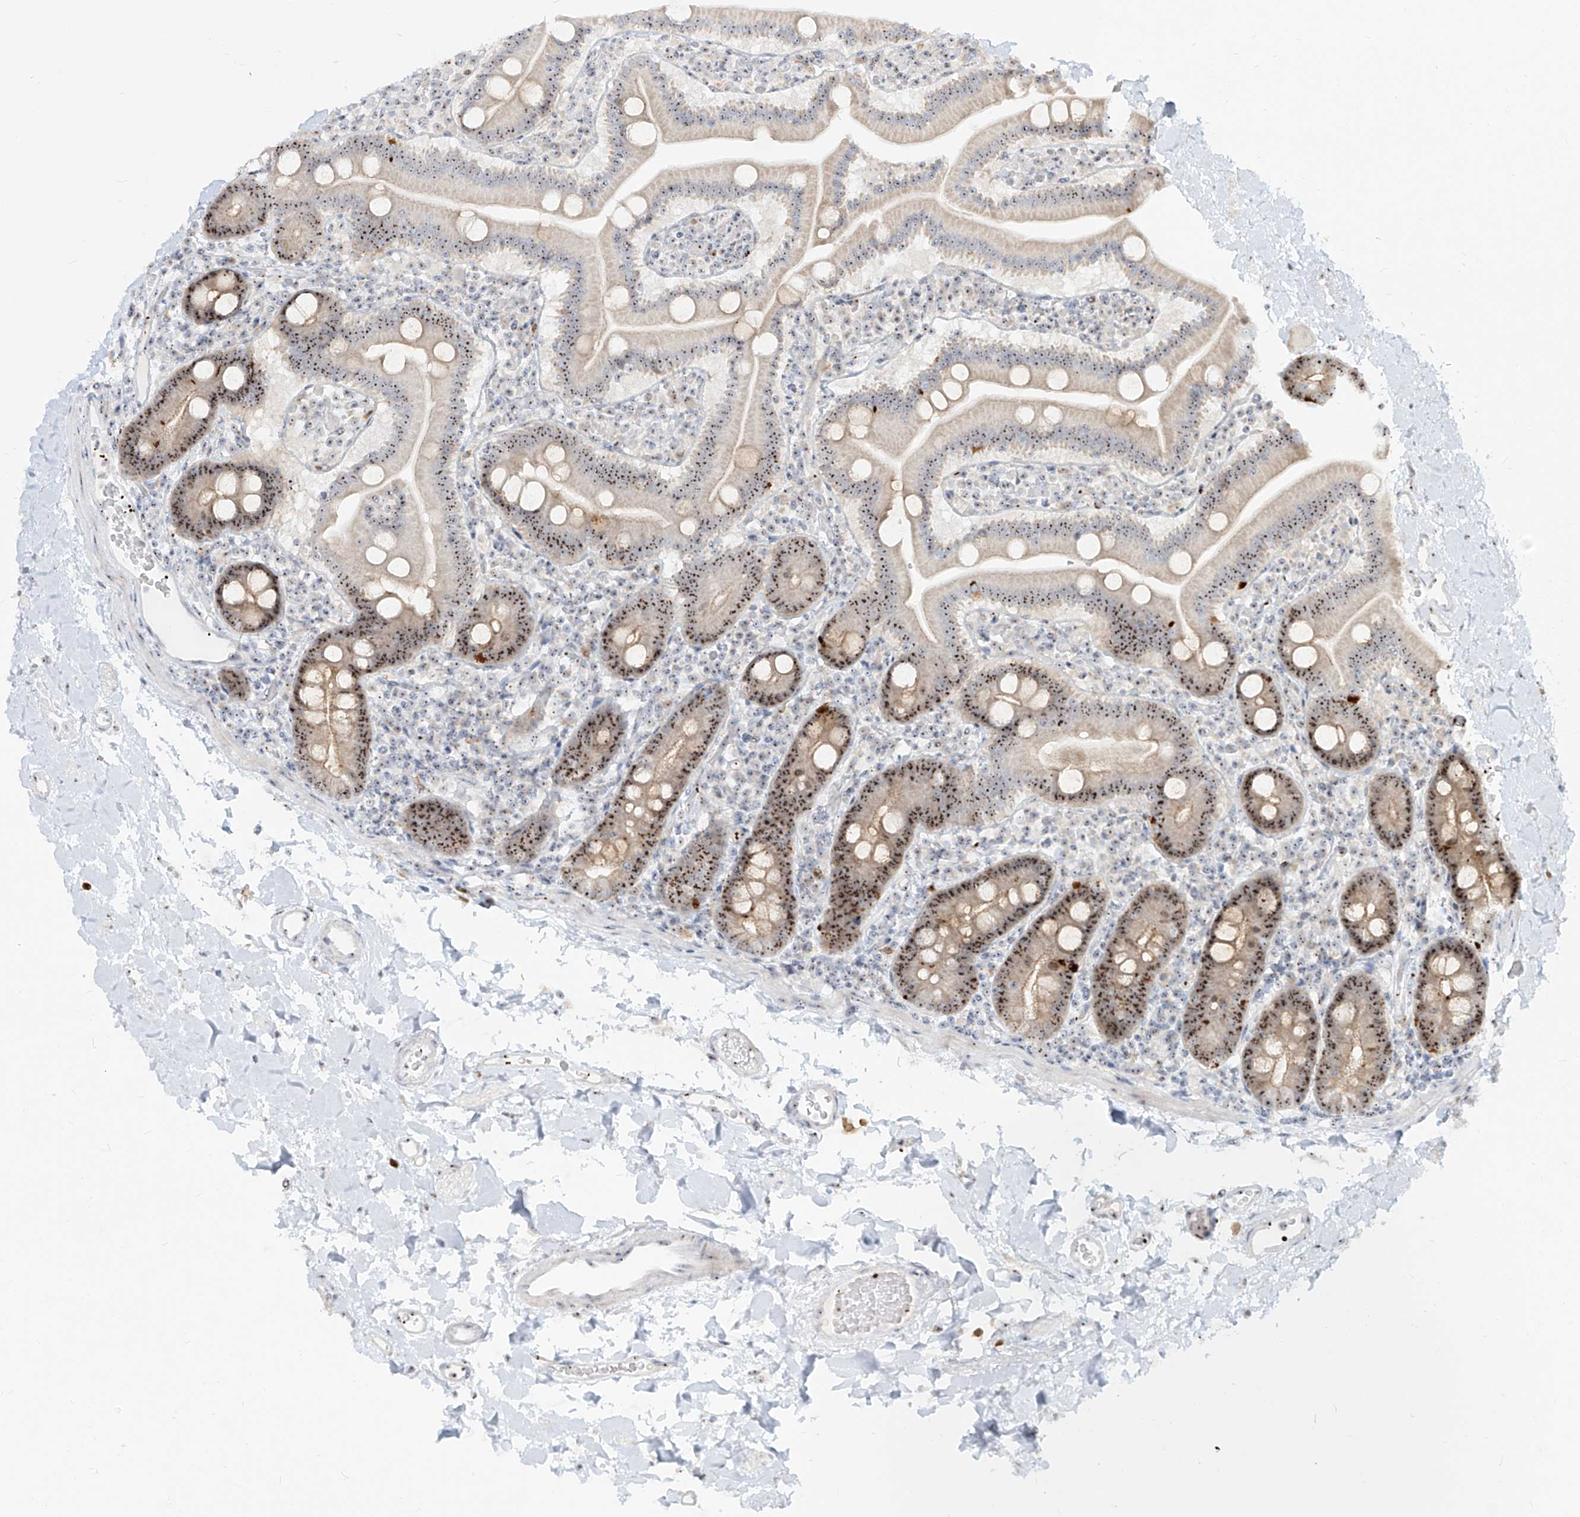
{"staining": {"intensity": "strong", "quantity": ">75%", "location": "cytoplasmic/membranous,nuclear"}, "tissue": "duodenum", "cell_type": "Glandular cells", "image_type": "normal", "snomed": [{"axis": "morphology", "description": "Normal tissue, NOS"}, {"axis": "topography", "description": "Duodenum"}], "caption": "This is an image of IHC staining of benign duodenum, which shows strong positivity in the cytoplasmic/membranous,nuclear of glandular cells.", "gene": "BYSL", "patient": {"sex": "male", "age": 55}}